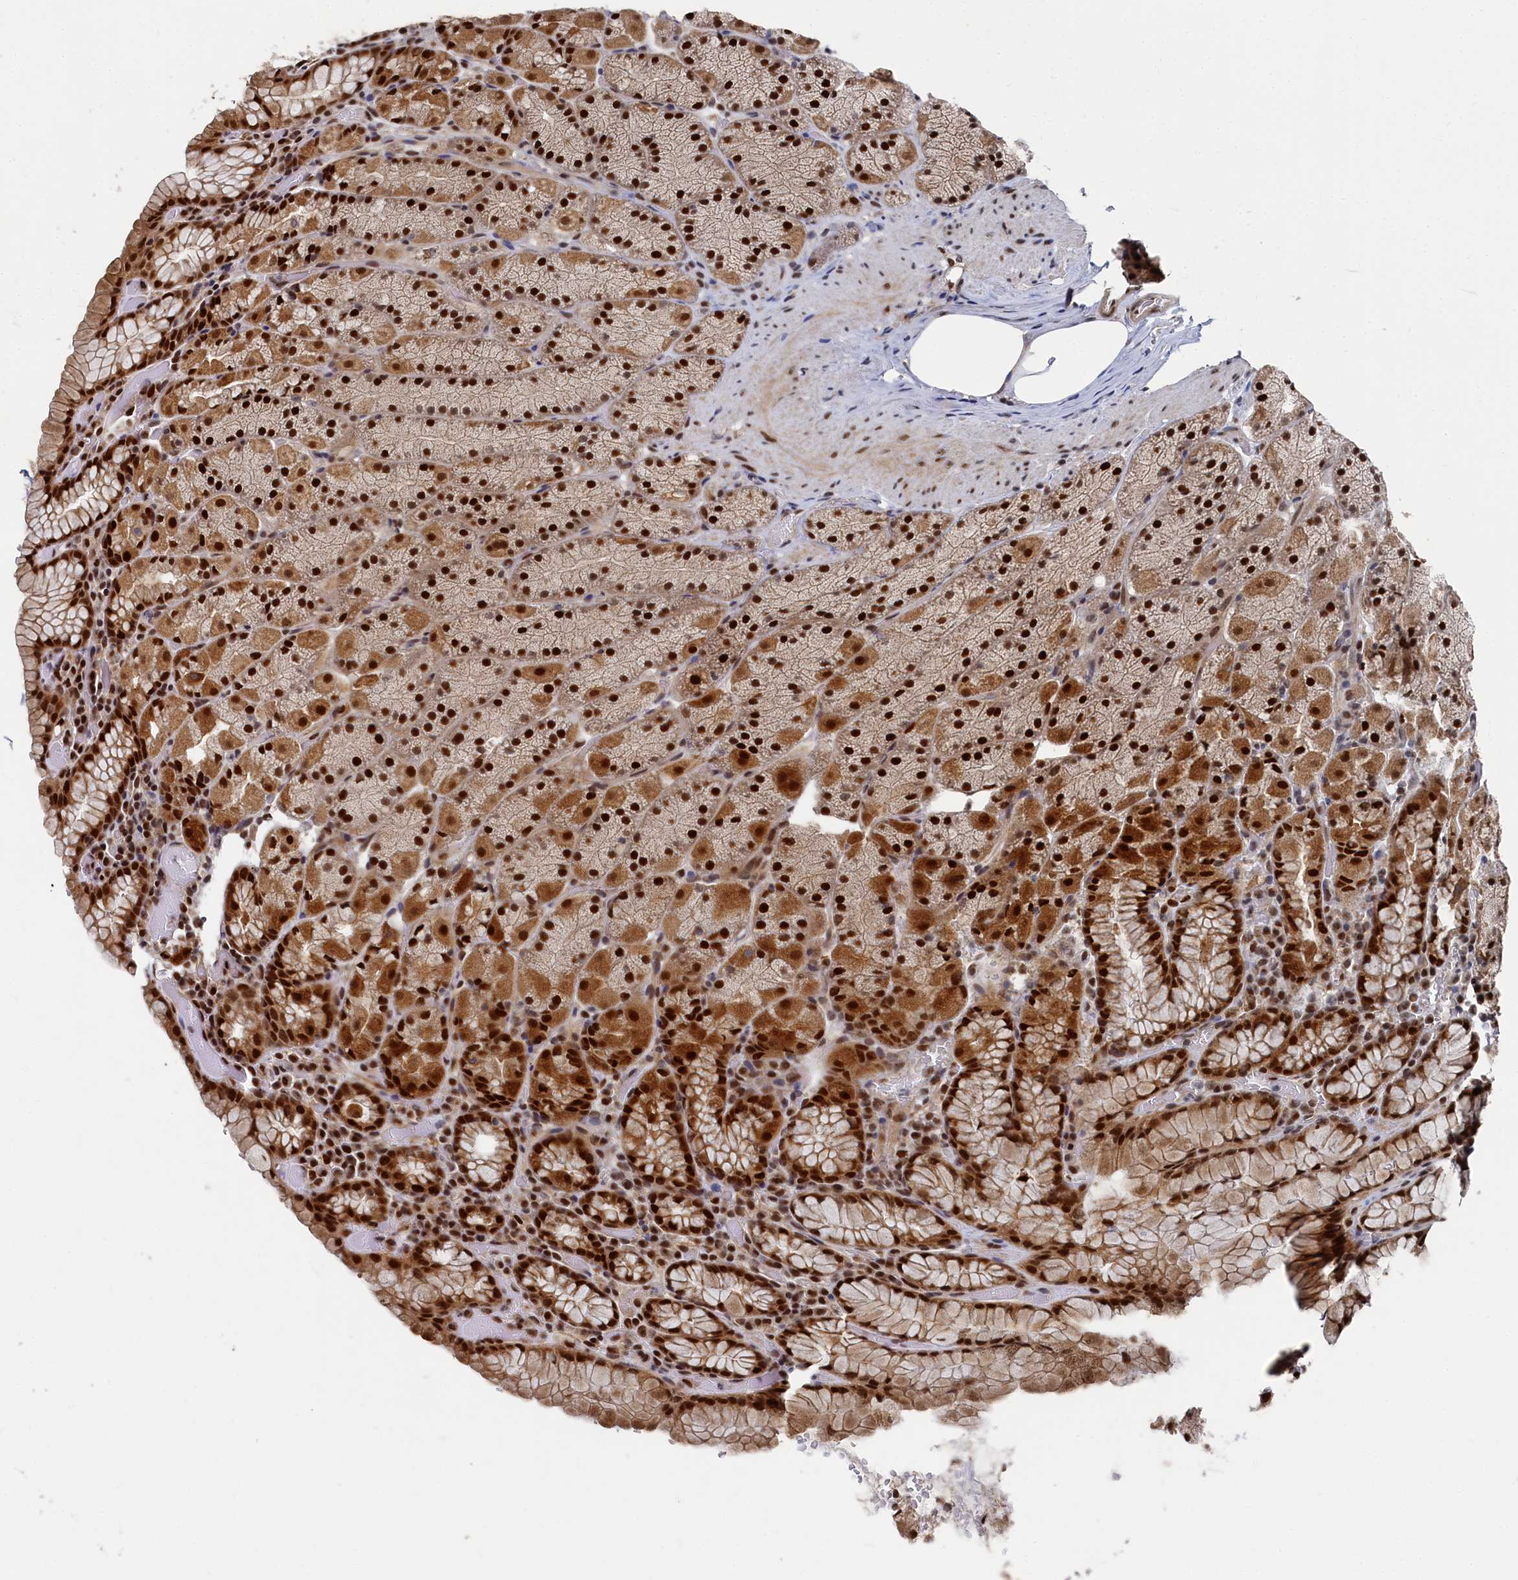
{"staining": {"intensity": "strong", "quantity": ">75%", "location": "cytoplasmic/membranous,nuclear"}, "tissue": "stomach", "cell_type": "Glandular cells", "image_type": "normal", "snomed": [{"axis": "morphology", "description": "Normal tissue, NOS"}, {"axis": "topography", "description": "Stomach, upper"}, {"axis": "topography", "description": "Stomach, lower"}], "caption": "DAB (3,3'-diaminobenzidine) immunohistochemical staining of unremarkable stomach shows strong cytoplasmic/membranous,nuclear protein staining in about >75% of glandular cells. Using DAB (brown) and hematoxylin (blue) stains, captured at high magnification using brightfield microscopy.", "gene": "BUB3", "patient": {"sex": "male", "age": 80}}